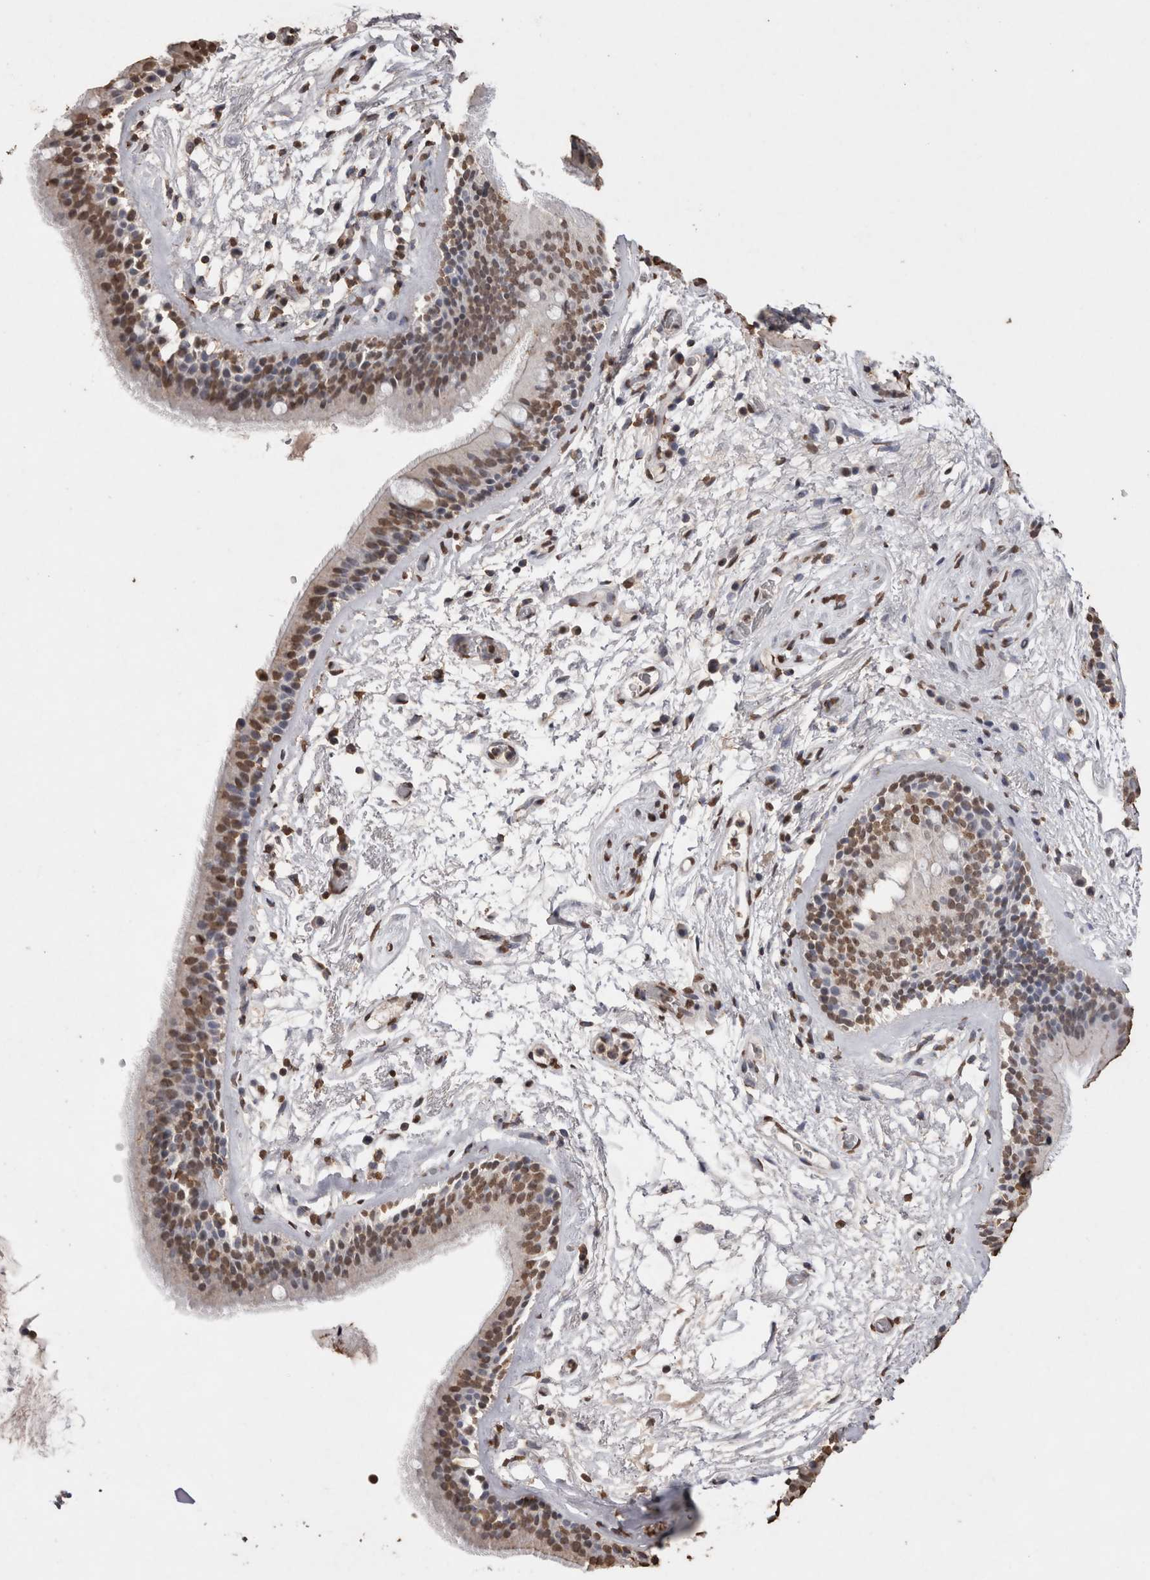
{"staining": {"intensity": "moderate", "quantity": ">75%", "location": "nuclear"}, "tissue": "bronchus", "cell_type": "Respiratory epithelial cells", "image_type": "normal", "snomed": [{"axis": "morphology", "description": "Normal tissue, NOS"}, {"axis": "topography", "description": "Cartilage tissue"}], "caption": "About >75% of respiratory epithelial cells in normal bronchus display moderate nuclear protein expression as visualized by brown immunohistochemical staining.", "gene": "NTHL1", "patient": {"sex": "female", "age": 63}}